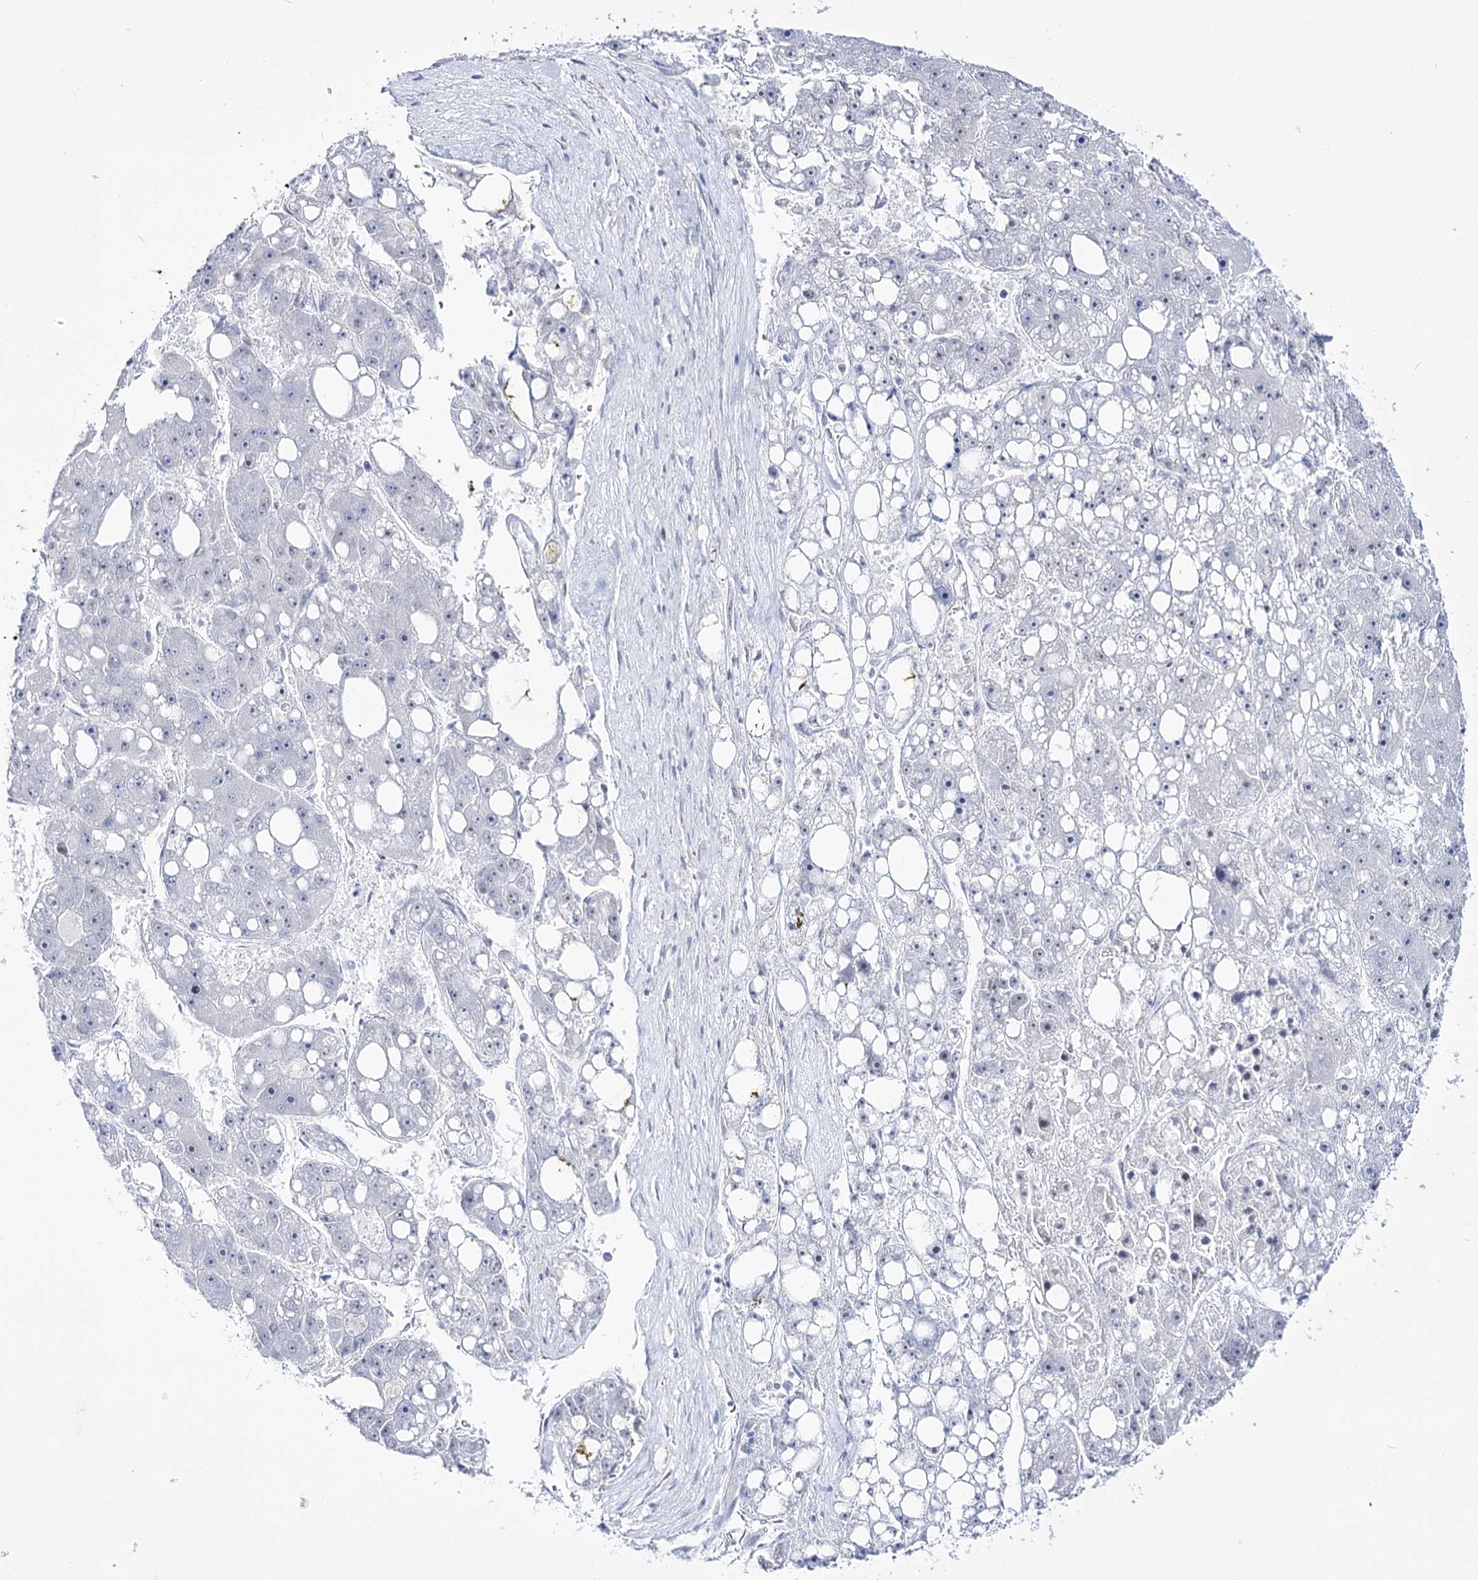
{"staining": {"intensity": "negative", "quantity": "none", "location": "none"}, "tissue": "liver cancer", "cell_type": "Tumor cells", "image_type": "cancer", "snomed": [{"axis": "morphology", "description": "Carcinoma, Hepatocellular, NOS"}, {"axis": "topography", "description": "Liver"}], "caption": "Immunohistochemistry image of neoplastic tissue: human liver cancer (hepatocellular carcinoma) stained with DAB (3,3'-diaminobenzidine) reveals no significant protein staining in tumor cells.", "gene": "RBM15B", "patient": {"sex": "female", "age": 61}}